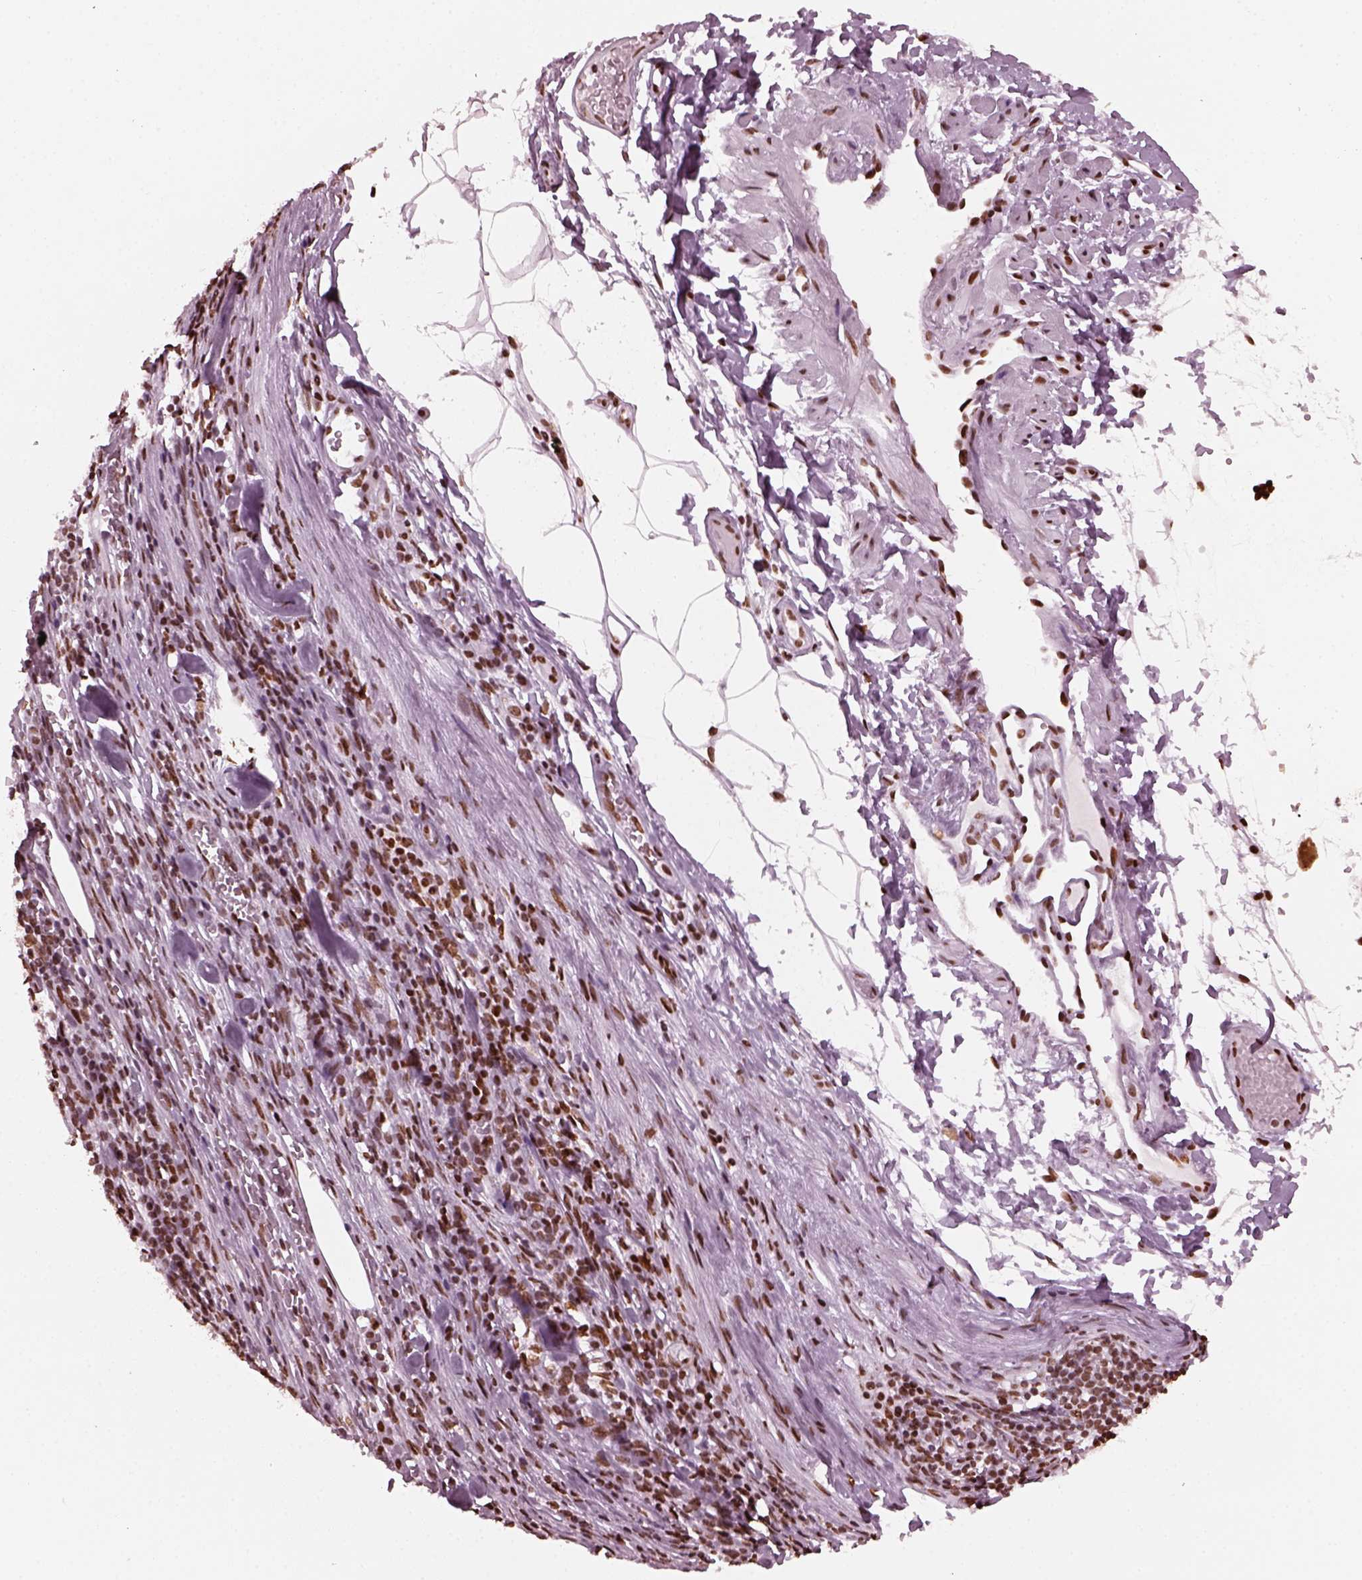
{"staining": {"intensity": "strong", "quantity": ">75%", "location": "nuclear"}, "tissue": "melanoma", "cell_type": "Tumor cells", "image_type": "cancer", "snomed": [{"axis": "morphology", "description": "Malignant melanoma, Metastatic site"}, {"axis": "topography", "description": "Lymph node"}], "caption": "DAB (3,3'-diaminobenzidine) immunohistochemical staining of human melanoma exhibits strong nuclear protein expression in approximately >75% of tumor cells.", "gene": "CBFA2T3", "patient": {"sex": "female", "age": 64}}